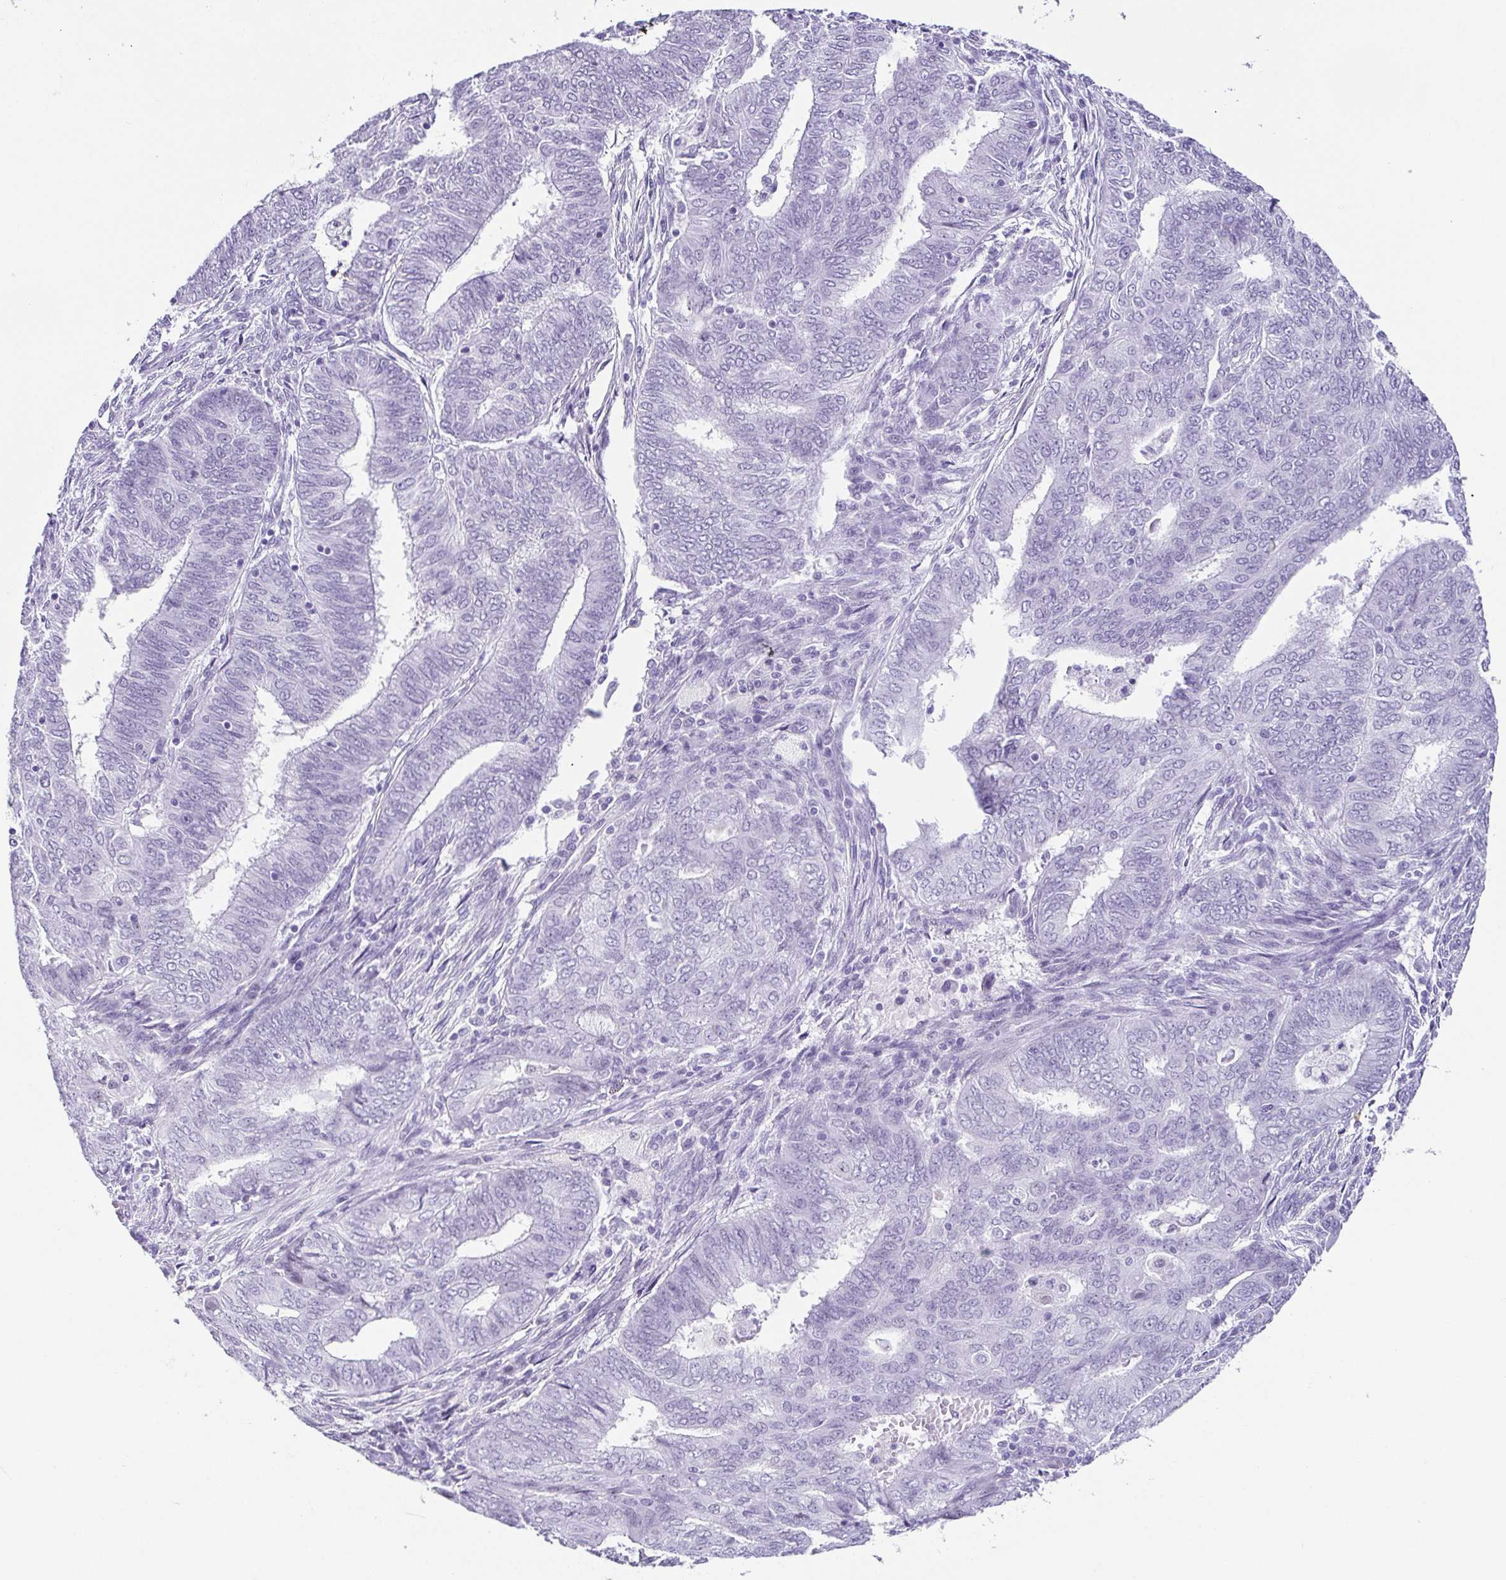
{"staining": {"intensity": "negative", "quantity": "none", "location": "none"}, "tissue": "endometrial cancer", "cell_type": "Tumor cells", "image_type": "cancer", "snomed": [{"axis": "morphology", "description": "Adenocarcinoma, NOS"}, {"axis": "topography", "description": "Endometrium"}], "caption": "IHC image of neoplastic tissue: human adenocarcinoma (endometrial) stained with DAB (3,3'-diaminobenzidine) exhibits no significant protein positivity in tumor cells.", "gene": "ESX1", "patient": {"sex": "female", "age": 62}}